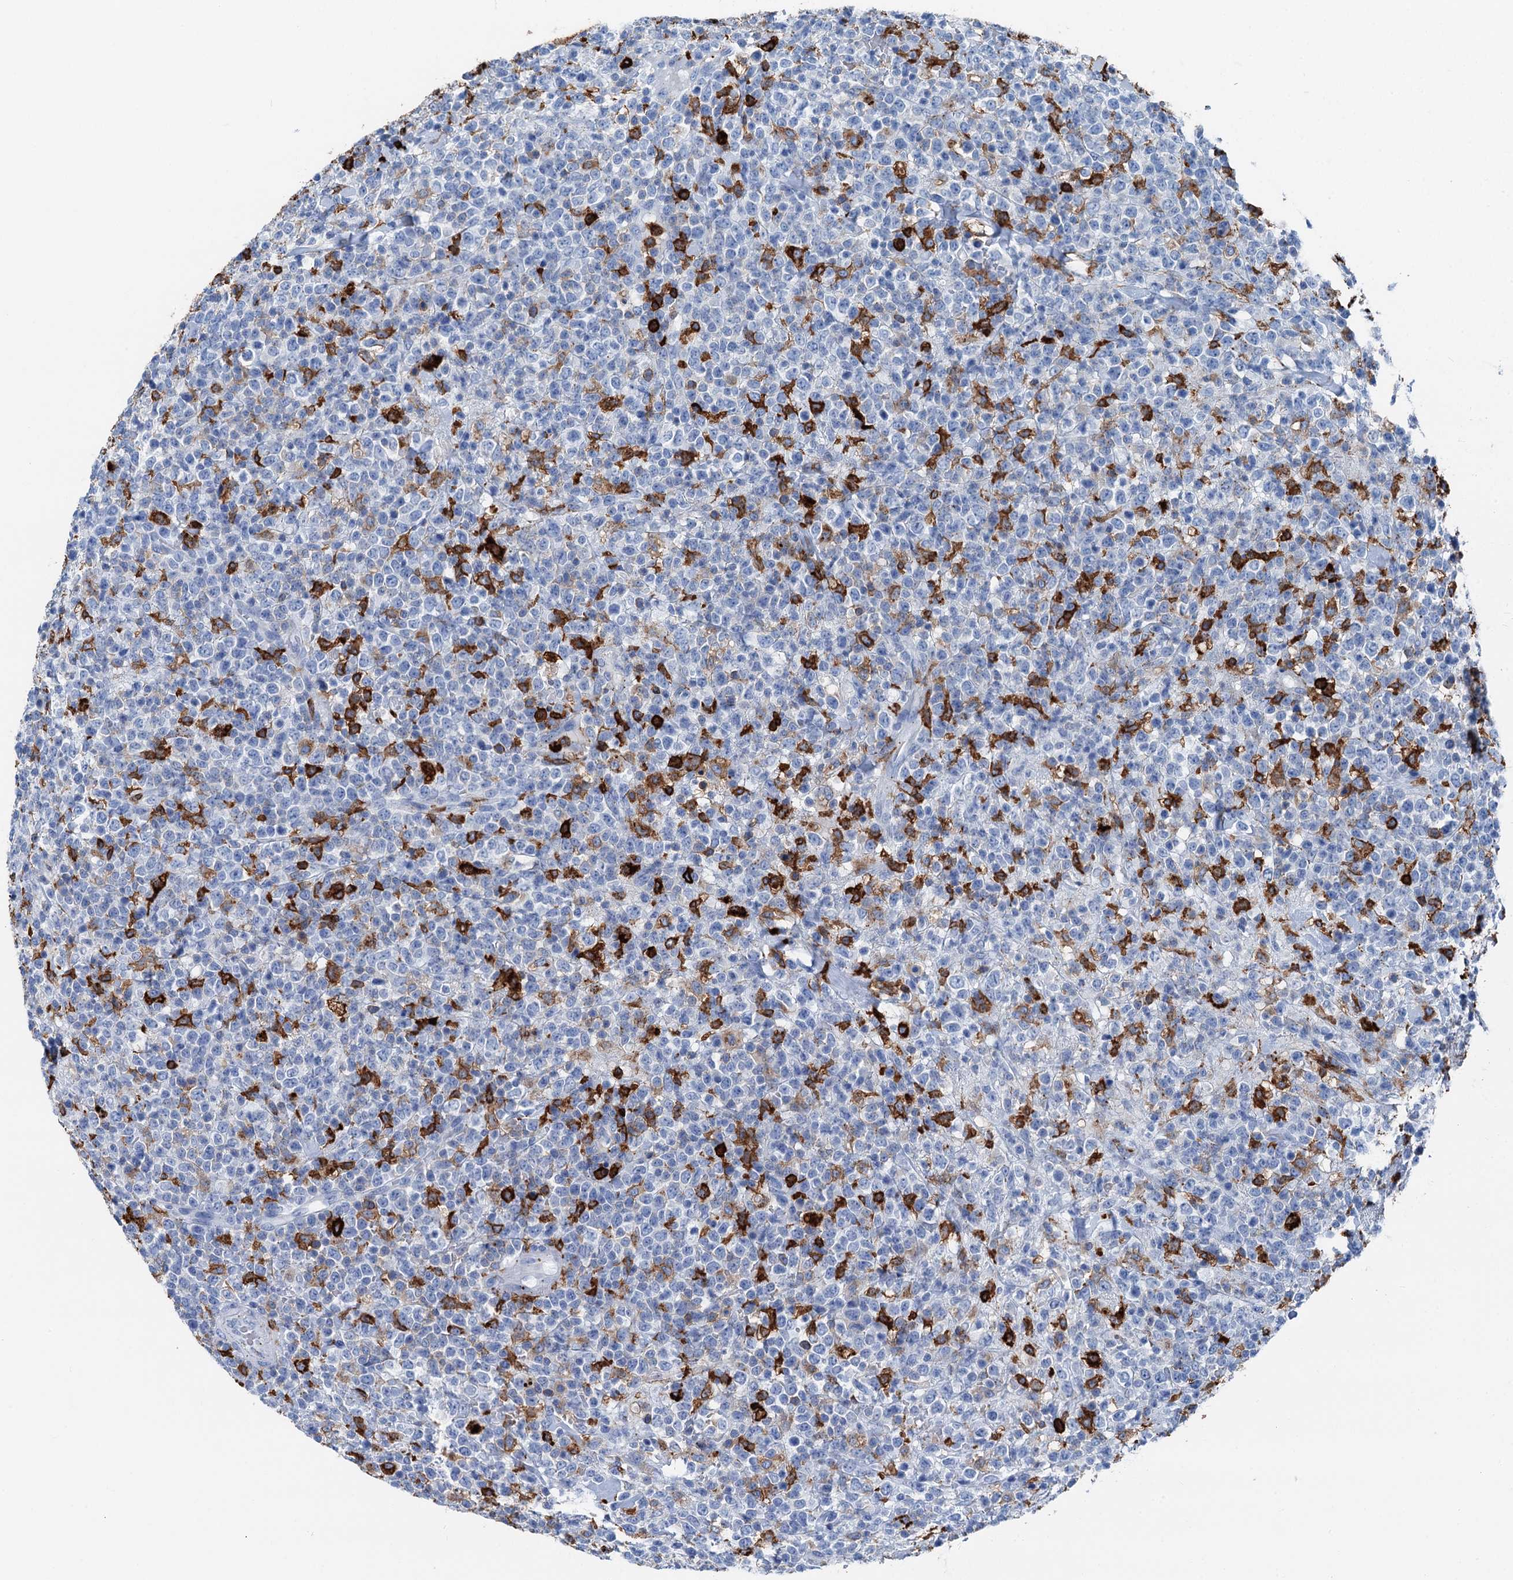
{"staining": {"intensity": "negative", "quantity": "none", "location": "none"}, "tissue": "lymphoma", "cell_type": "Tumor cells", "image_type": "cancer", "snomed": [{"axis": "morphology", "description": "Malignant lymphoma, non-Hodgkin's type, High grade"}, {"axis": "topography", "description": "Colon"}], "caption": "Immunohistochemical staining of human lymphoma shows no significant staining in tumor cells.", "gene": "PLAC8", "patient": {"sex": "female", "age": 53}}